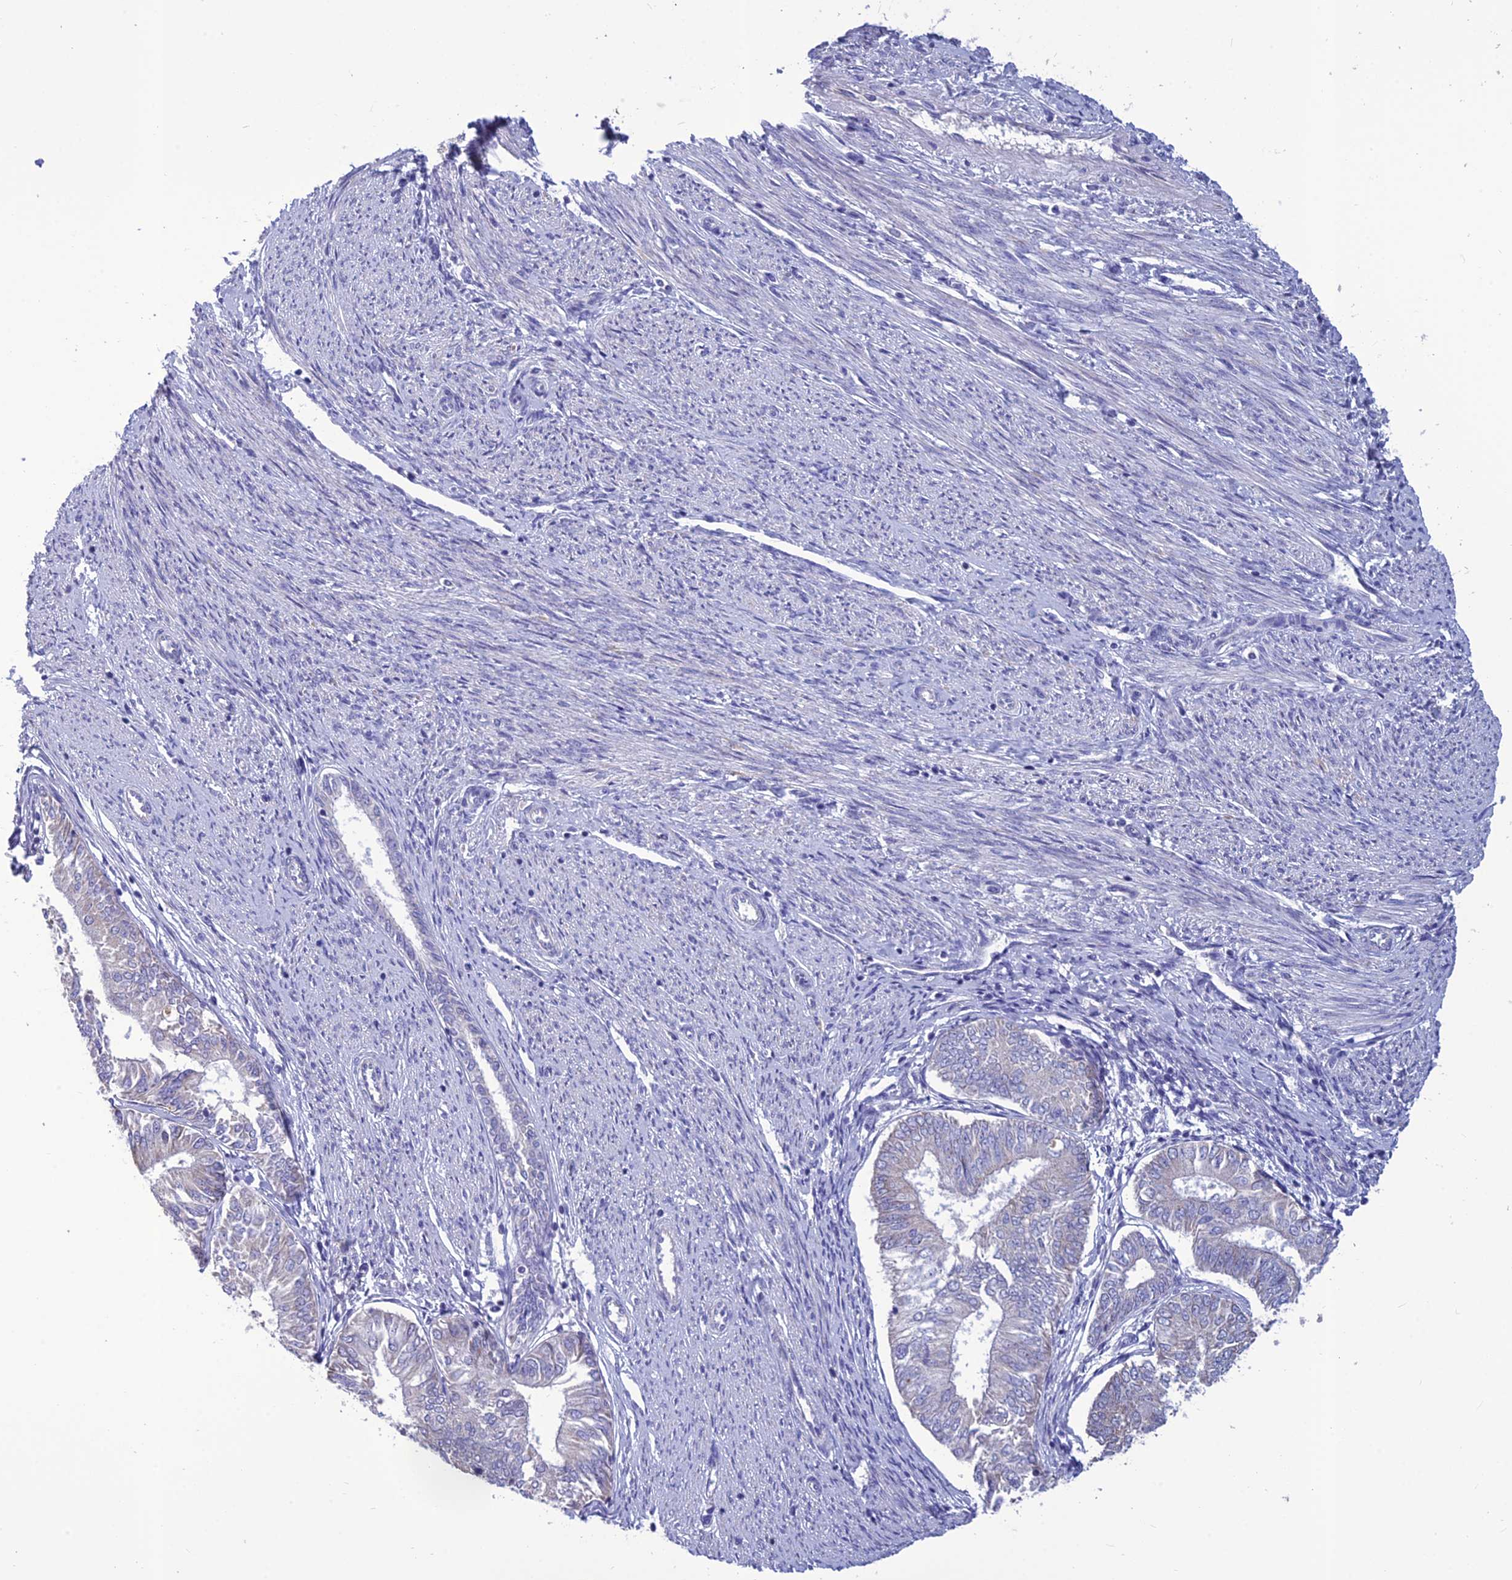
{"staining": {"intensity": "negative", "quantity": "none", "location": "none"}, "tissue": "endometrial cancer", "cell_type": "Tumor cells", "image_type": "cancer", "snomed": [{"axis": "morphology", "description": "Adenocarcinoma, NOS"}, {"axis": "topography", "description": "Endometrium"}], "caption": "Tumor cells are negative for brown protein staining in endometrial cancer (adenocarcinoma).", "gene": "BHMT2", "patient": {"sex": "female", "age": 58}}